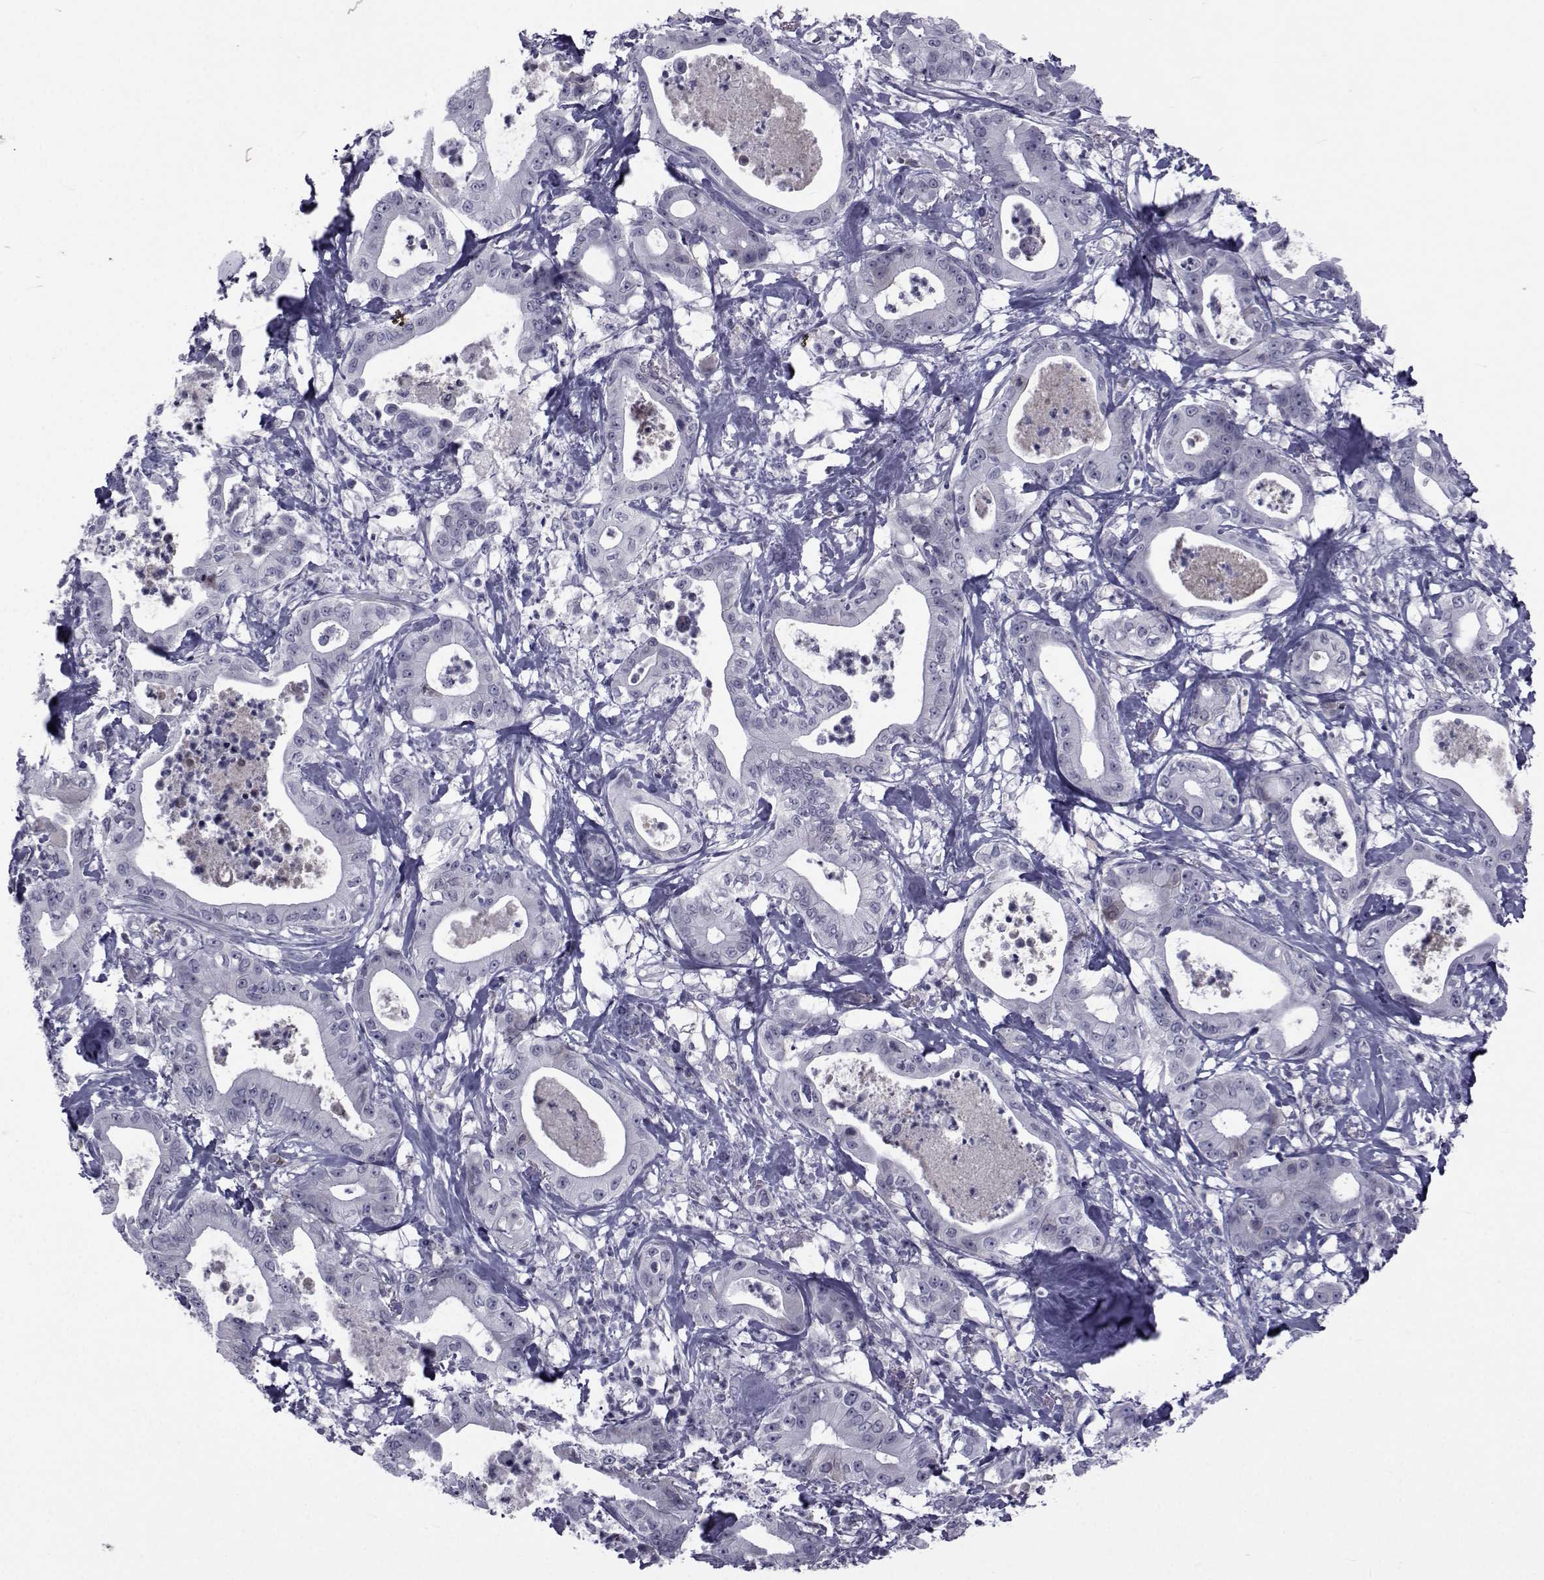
{"staining": {"intensity": "negative", "quantity": "none", "location": "none"}, "tissue": "pancreatic cancer", "cell_type": "Tumor cells", "image_type": "cancer", "snomed": [{"axis": "morphology", "description": "Adenocarcinoma, NOS"}, {"axis": "topography", "description": "Pancreas"}], "caption": "The histopathology image exhibits no staining of tumor cells in pancreatic adenocarcinoma.", "gene": "PAX2", "patient": {"sex": "male", "age": 71}}